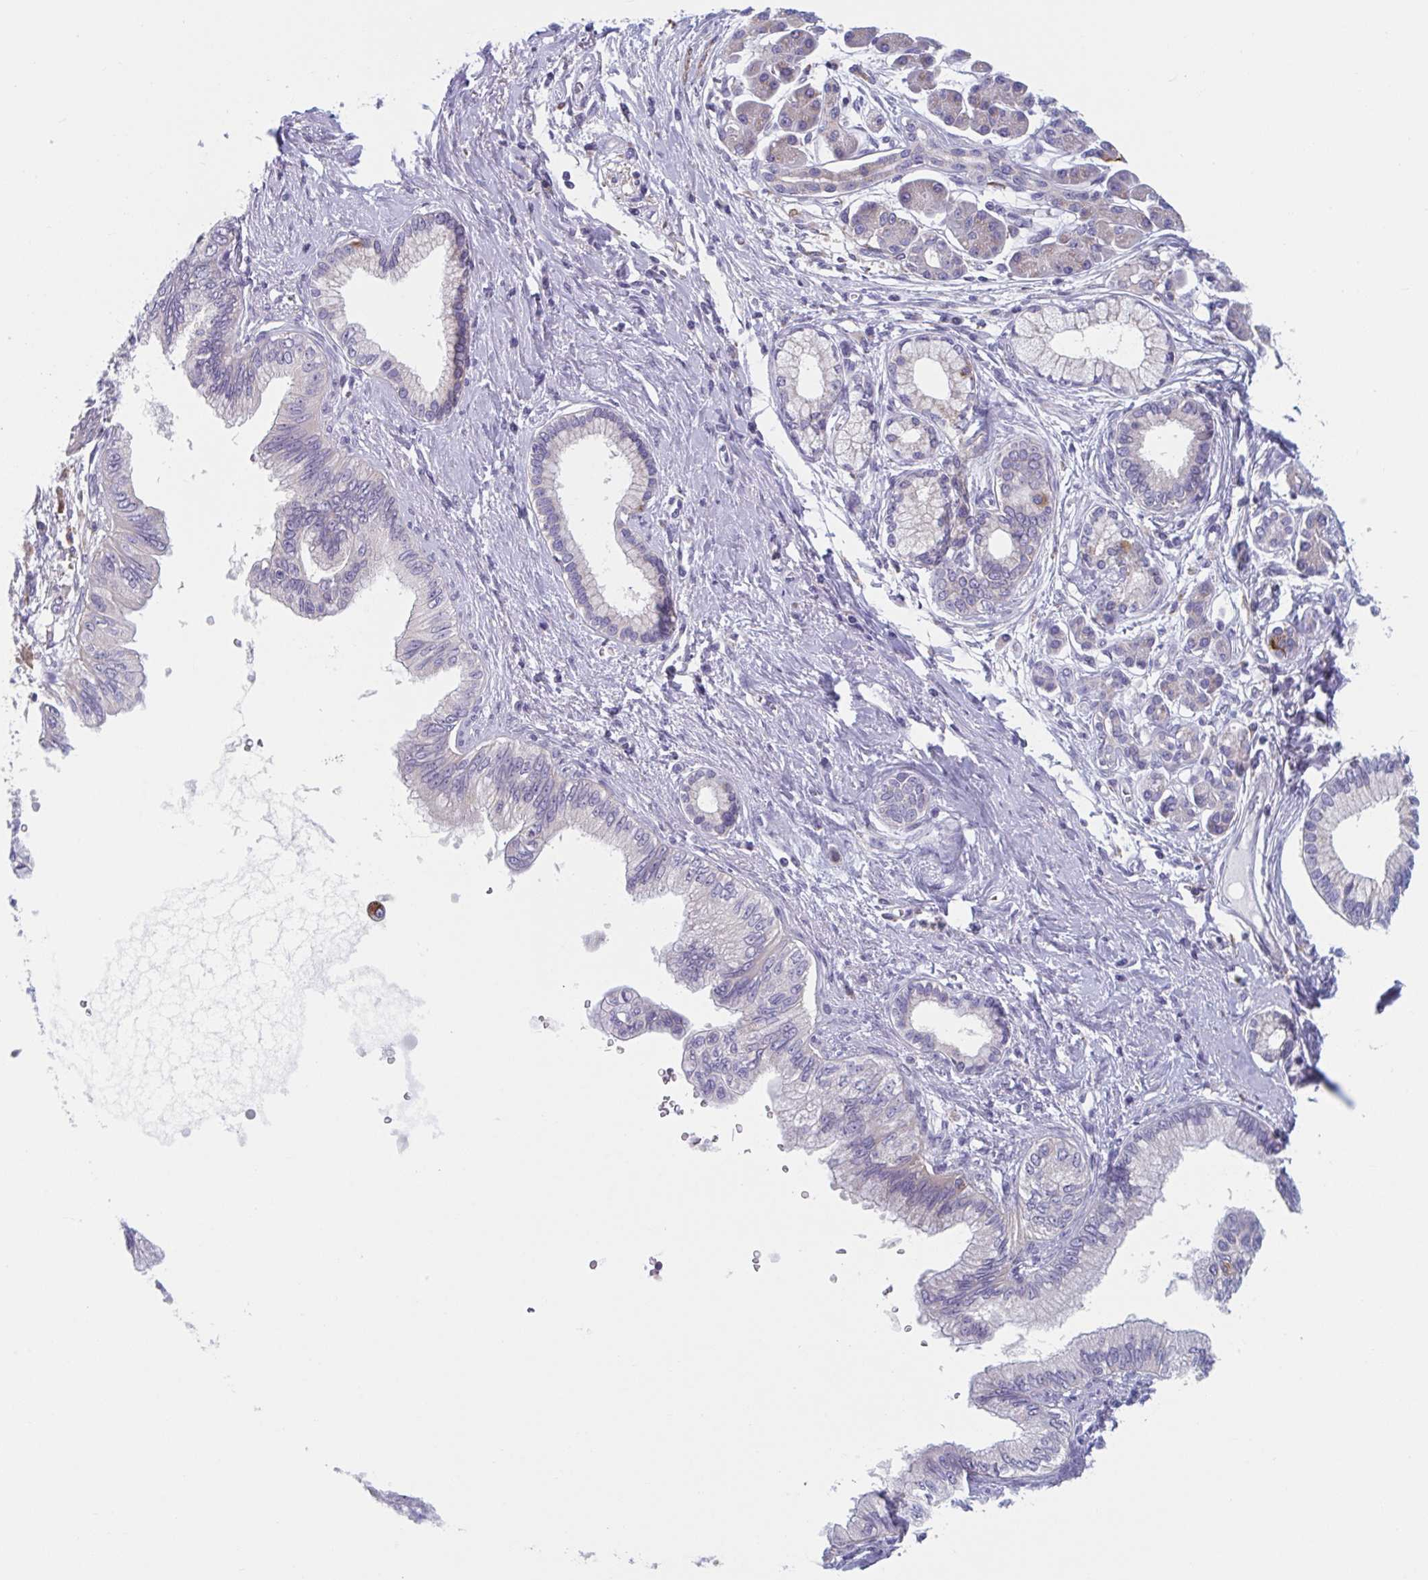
{"staining": {"intensity": "negative", "quantity": "none", "location": "none"}, "tissue": "pancreatic cancer", "cell_type": "Tumor cells", "image_type": "cancer", "snomed": [{"axis": "morphology", "description": "Adenocarcinoma, NOS"}, {"axis": "topography", "description": "Pancreas"}], "caption": "Adenocarcinoma (pancreatic) was stained to show a protein in brown. There is no significant staining in tumor cells.", "gene": "NIPSNAP1", "patient": {"sex": "female", "age": 77}}